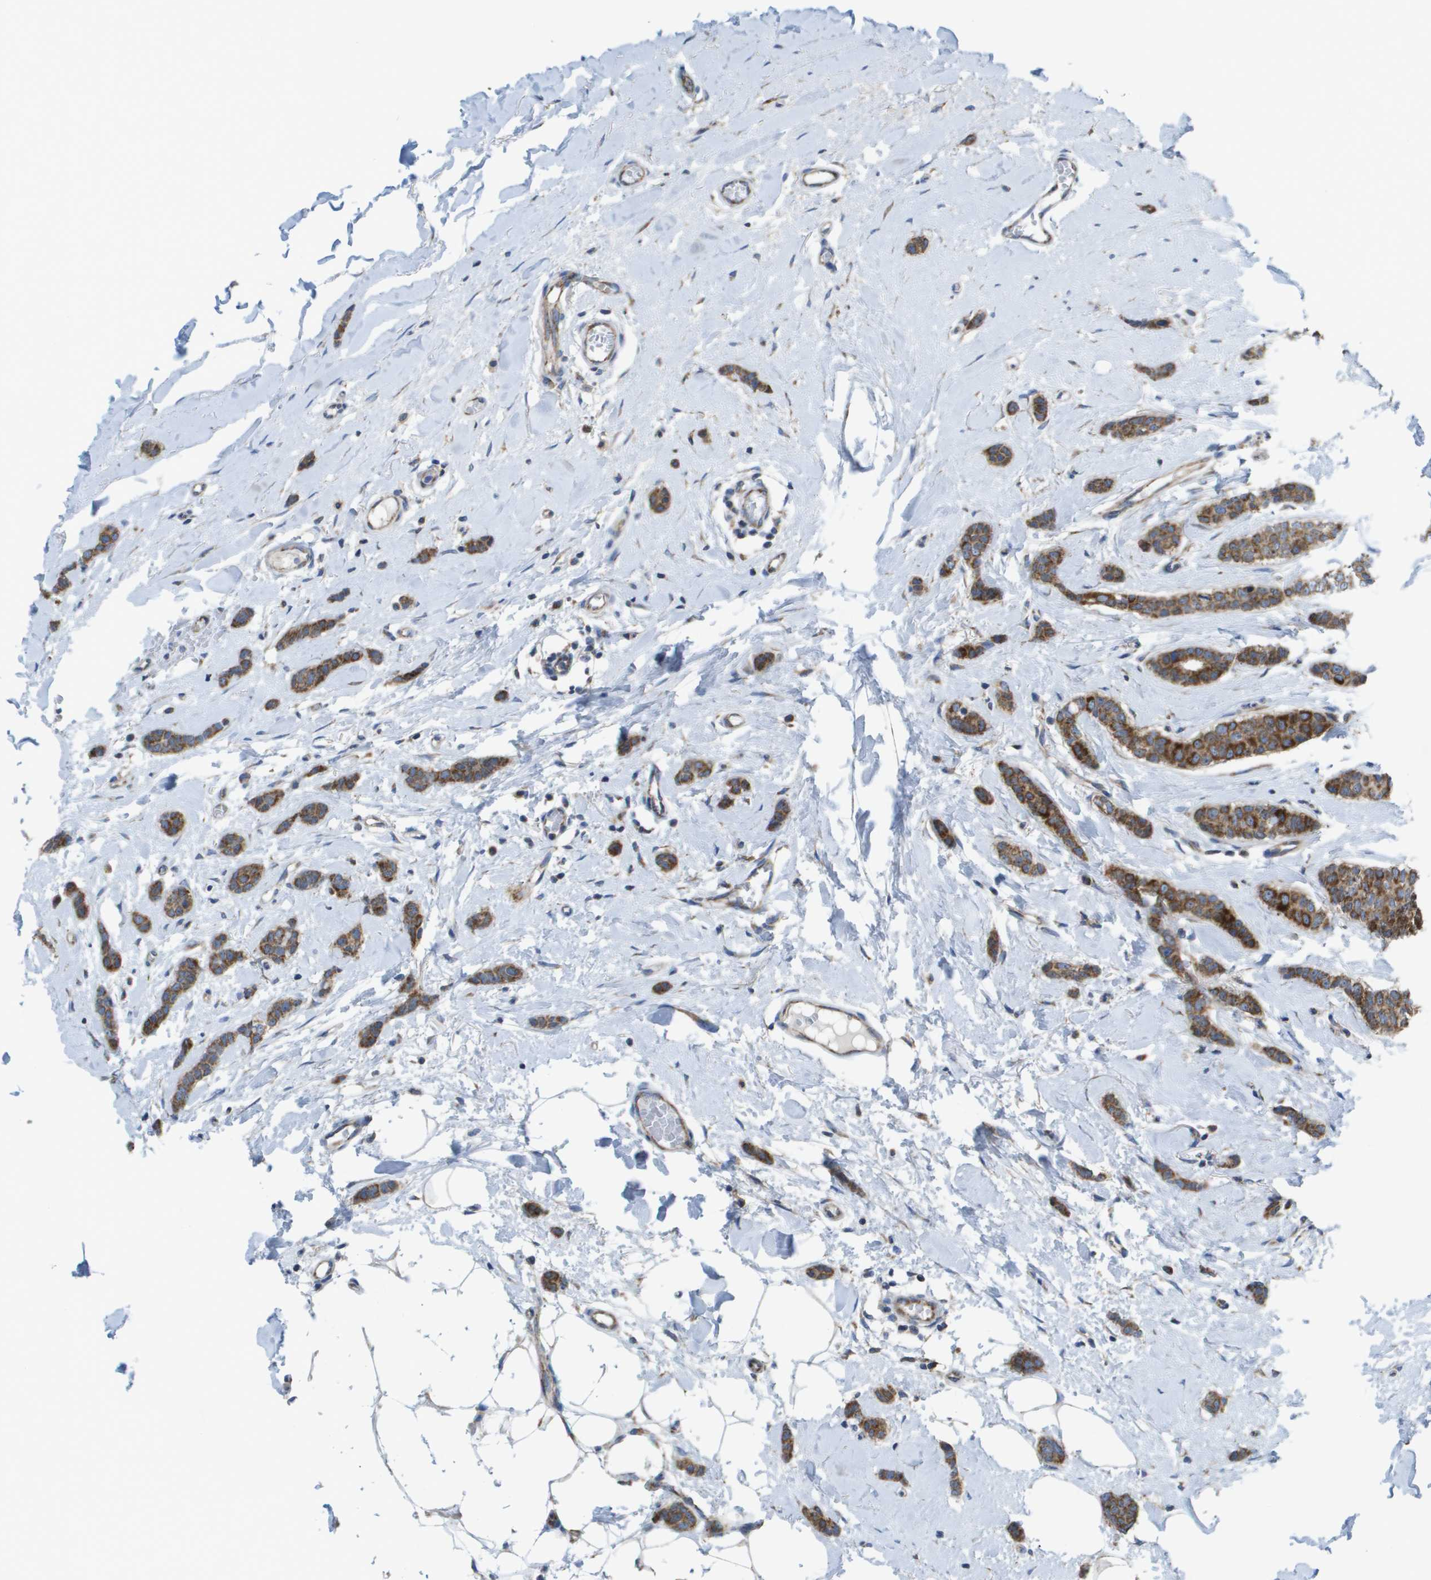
{"staining": {"intensity": "strong", "quantity": ">75%", "location": "cytoplasmic/membranous"}, "tissue": "breast cancer", "cell_type": "Tumor cells", "image_type": "cancer", "snomed": [{"axis": "morphology", "description": "Lobular carcinoma"}, {"axis": "topography", "description": "Skin"}, {"axis": "topography", "description": "Breast"}], "caption": "Immunohistochemistry (IHC) histopathology image of neoplastic tissue: human breast lobular carcinoma stained using immunohistochemistry reveals high levels of strong protein expression localized specifically in the cytoplasmic/membranous of tumor cells, appearing as a cytoplasmic/membranous brown color.", "gene": "FIS1", "patient": {"sex": "female", "age": 46}}